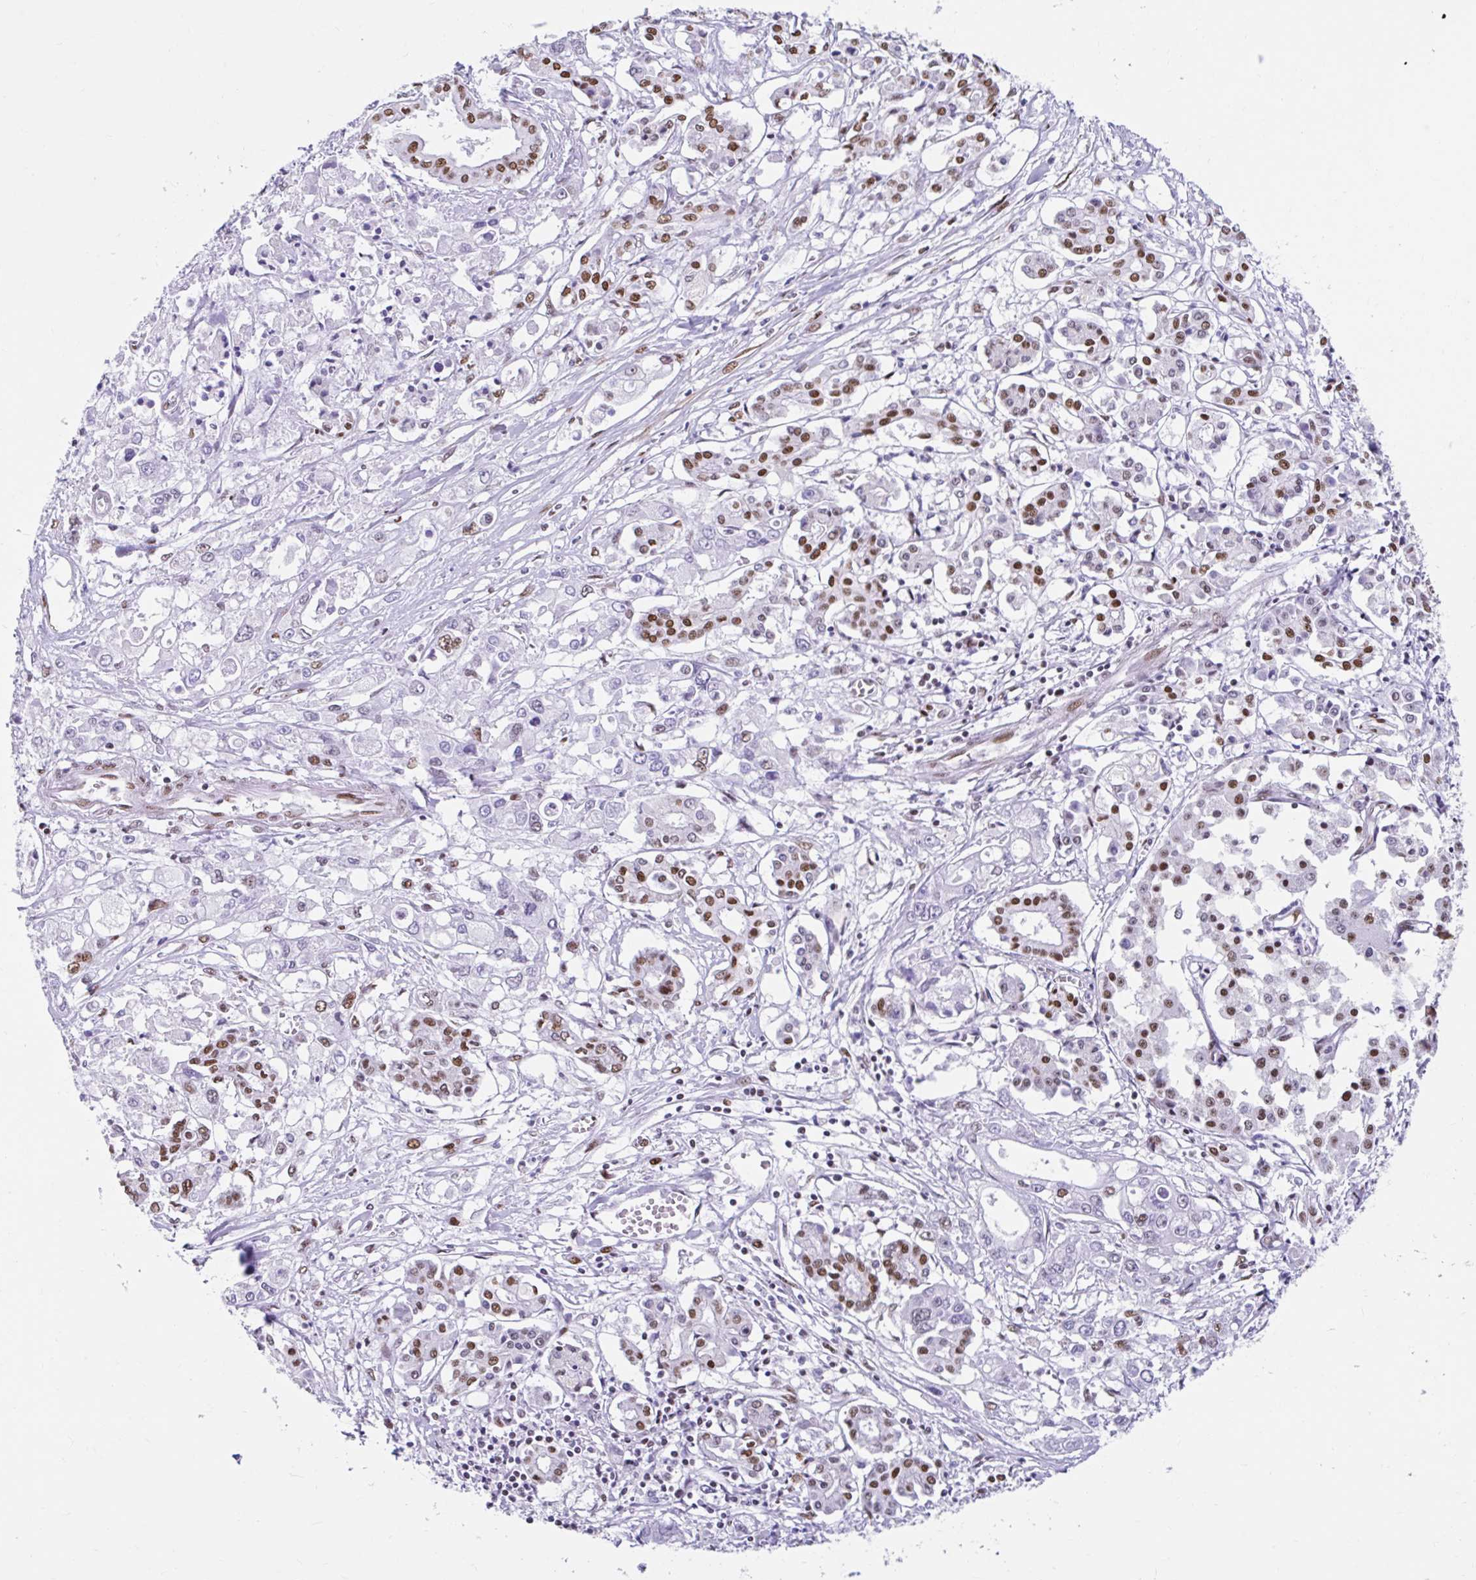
{"staining": {"intensity": "moderate", "quantity": "25%-75%", "location": "nuclear"}, "tissue": "pancreatic cancer", "cell_type": "Tumor cells", "image_type": "cancer", "snomed": [{"axis": "morphology", "description": "Adenocarcinoma, NOS"}, {"axis": "topography", "description": "Pancreas"}], "caption": "A brown stain shows moderate nuclear staining of a protein in human pancreatic cancer tumor cells. Using DAB (brown) and hematoxylin (blue) stains, captured at high magnification using brightfield microscopy.", "gene": "KHDRBS1", "patient": {"sex": "male", "age": 71}}